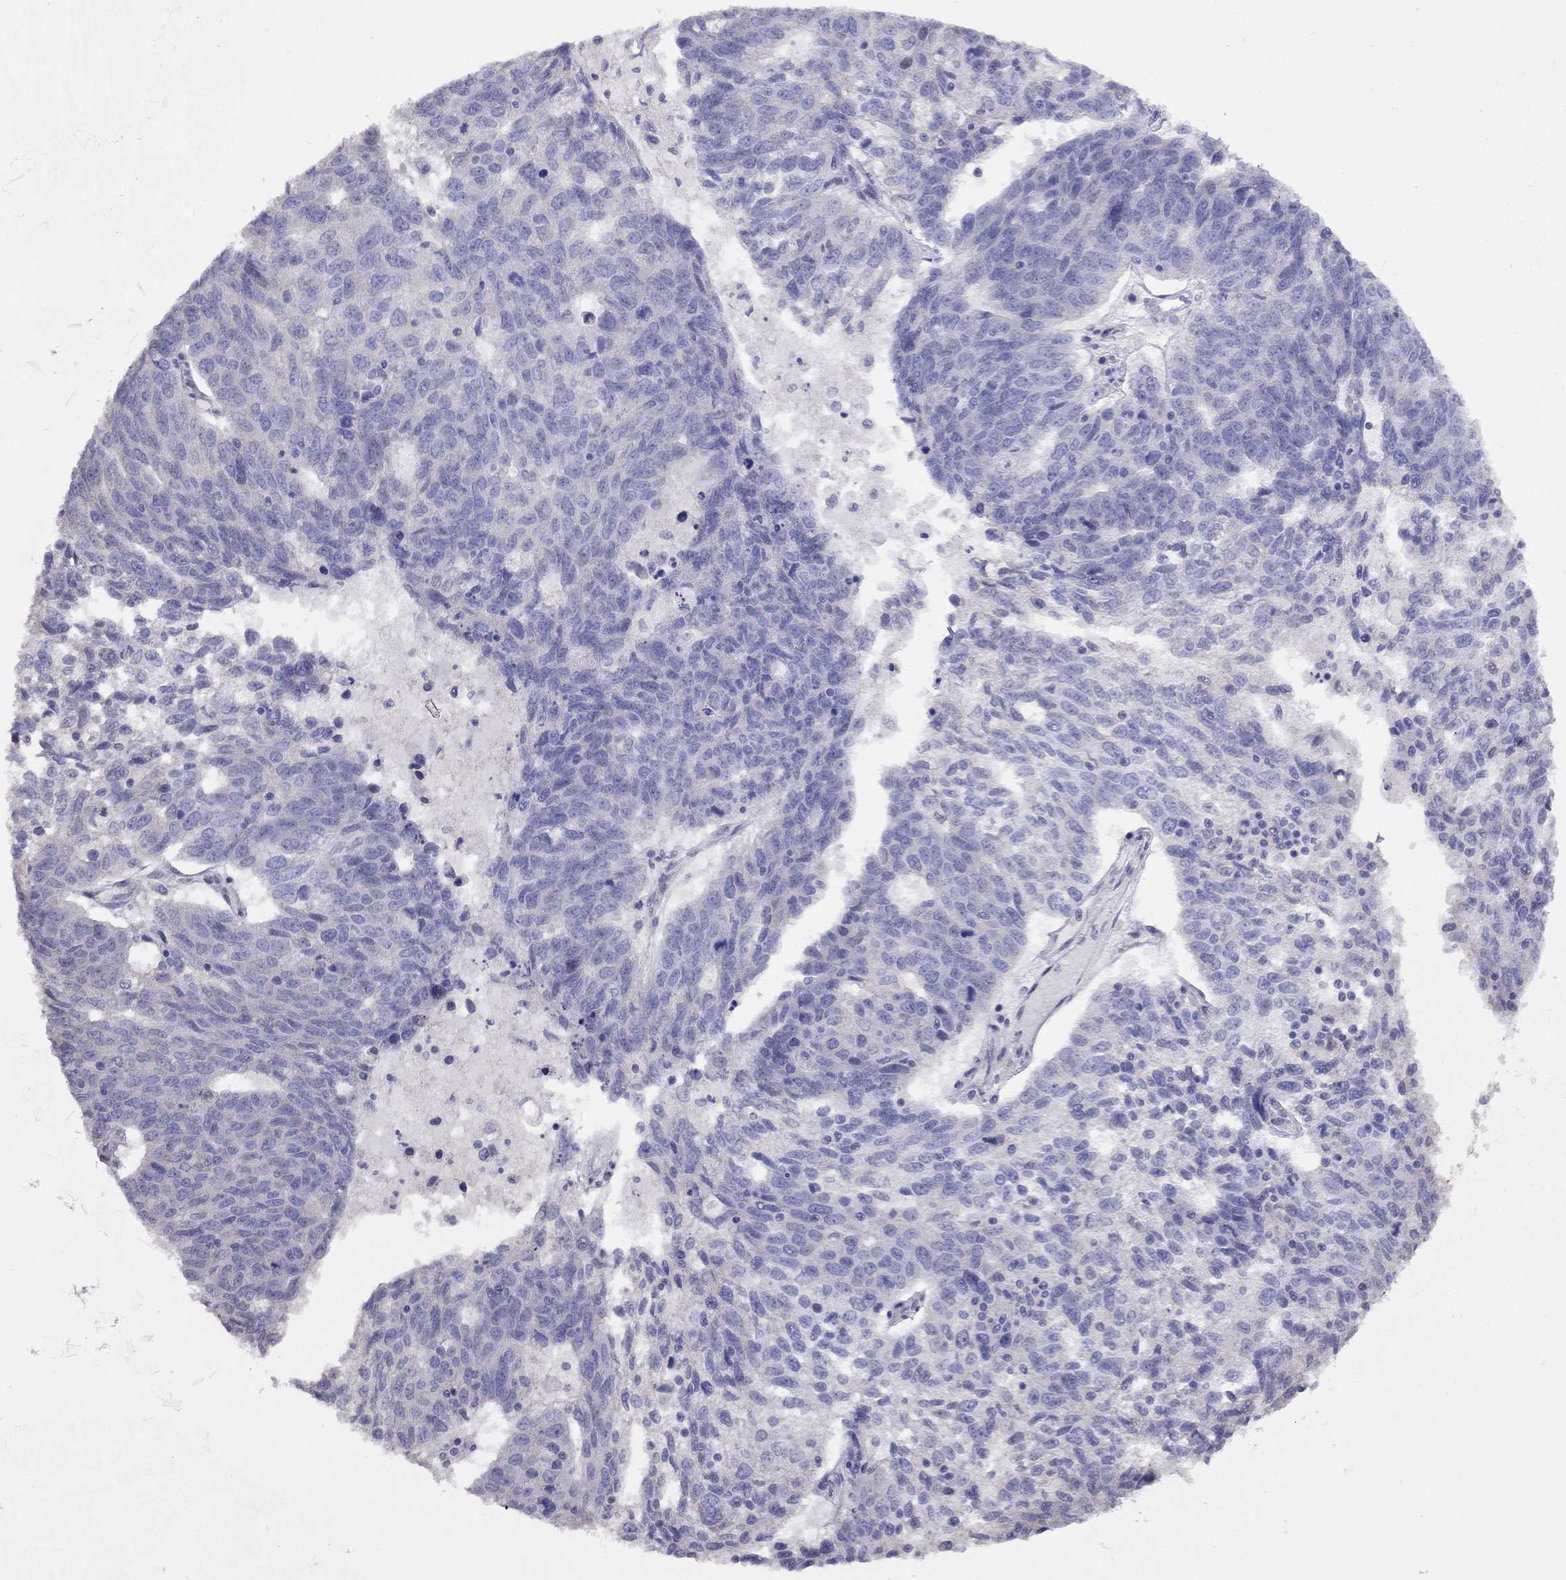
{"staining": {"intensity": "negative", "quantity": "none", "location": "none"}, "tissue": "ovarian cancer", "cell_type": "Tumor cells", "image_type": "cancer", "snomed": [{"axis": "morphology", "description": "Cystadenocarcinoma, serous, NOS"}, {"axis": "topography", "description": "Ovary"}], "caption": "Tumor cells show no significant positivity in ovarian serous cystadenocarcinoma.", "gene": "SYTL2", "patient": {"sex": "female", "age": 71}}